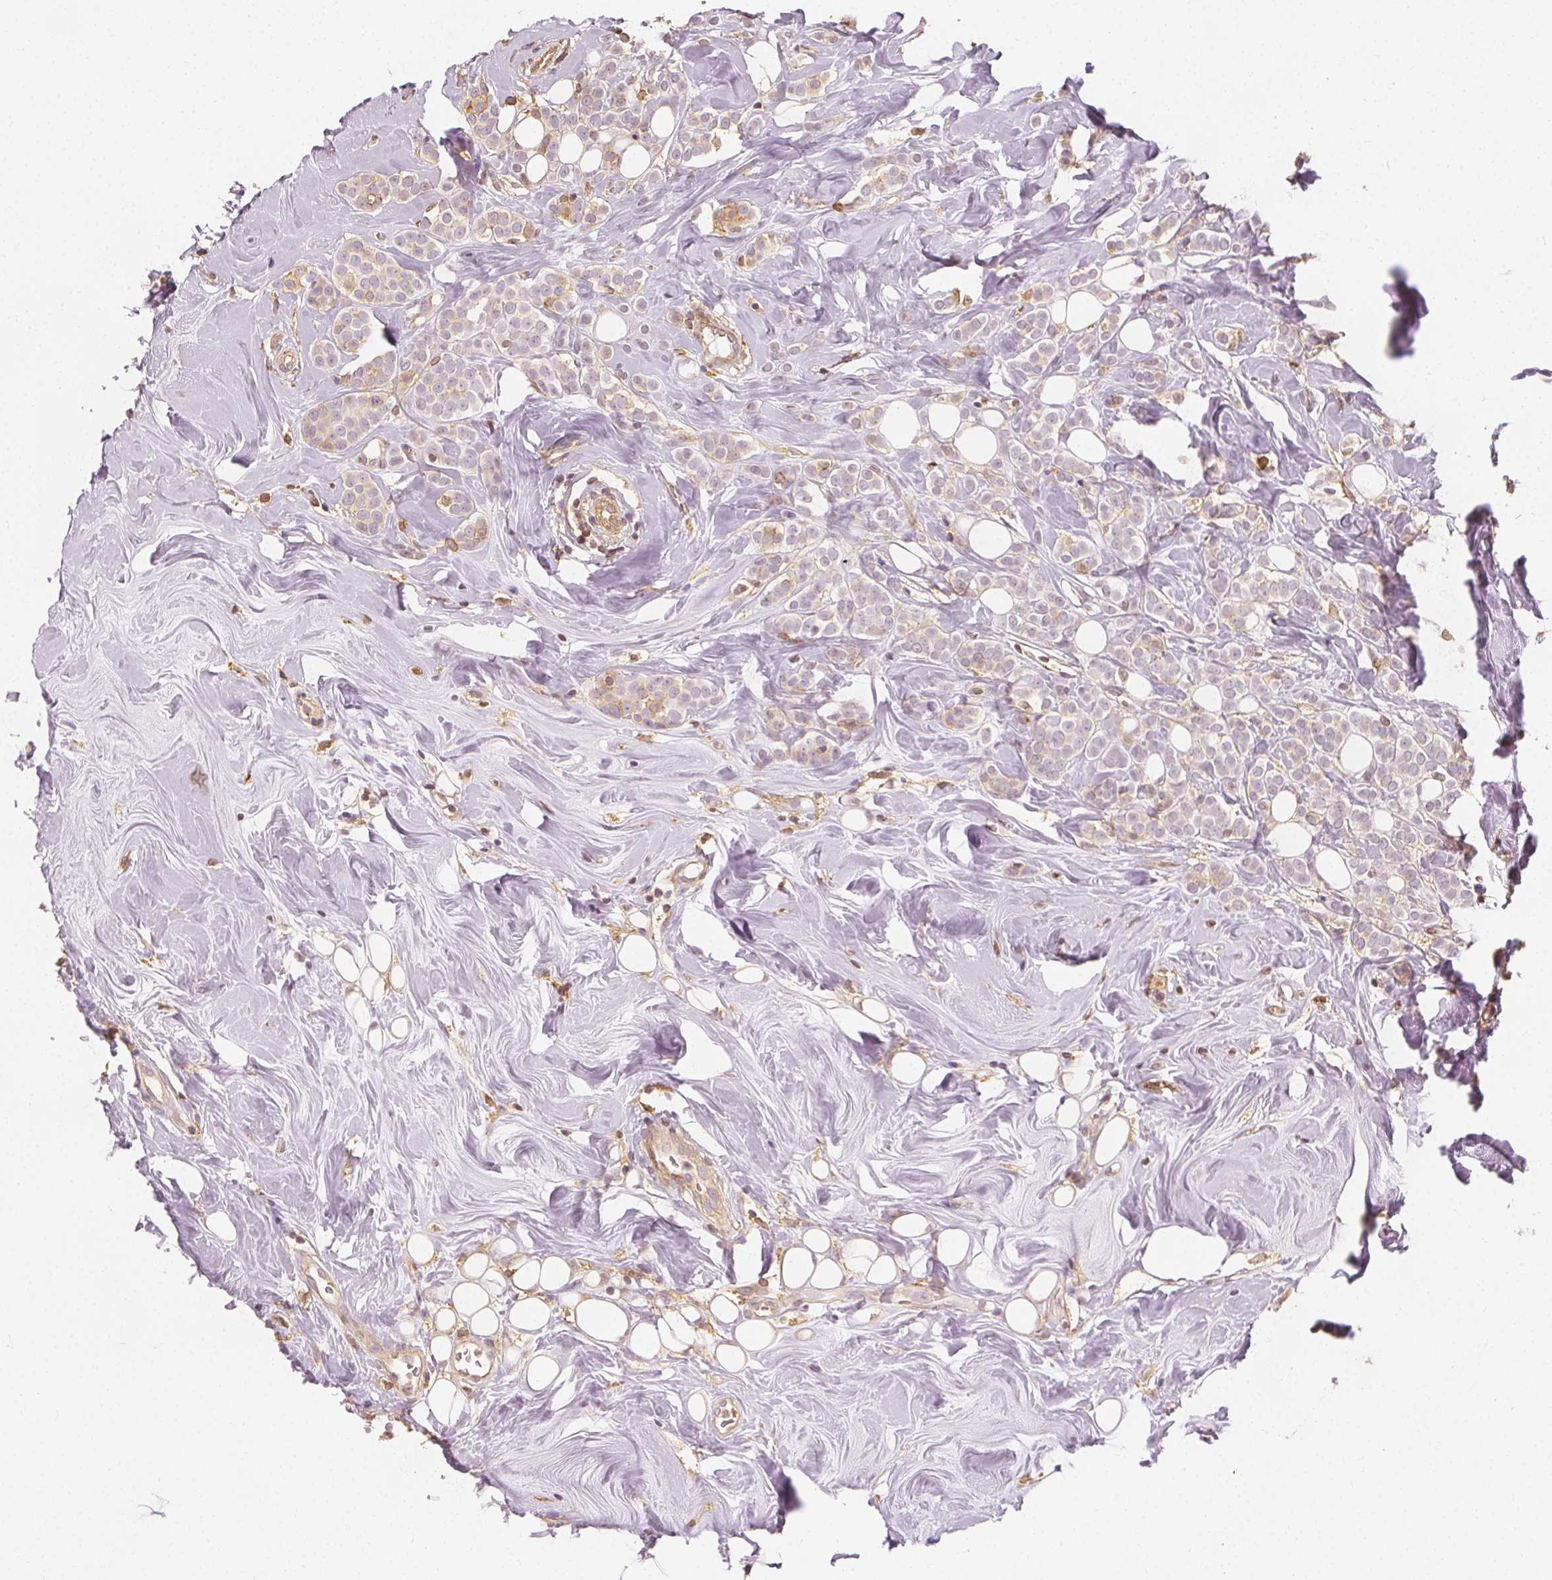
{"staining": {"intensity": "weak", "quantity": "<25%", "location": "cytoplasmic/membranous"}, "tissue": "breast cancer", "cell_type": "Tumor cells", "image_type": "cancer", "snomed": [{"axis": "morphology", "description": "Lobular carcinoma"}, {"axis": "topography", "description": "Breast"}], "caption": "DAB immunohistochemical staining of human lobular carcinoma (breast) shows no significant positivity in tumor cells. The staining was performed using DAB (3,3'-diaminobenzidine) to visualize the protein expression in brown, while the nuclei were stained in blue with hematoxylin (Magnification: 20x).", "gene": "ARHGAP26", "patient": {"sex": "female", "age": 49}}